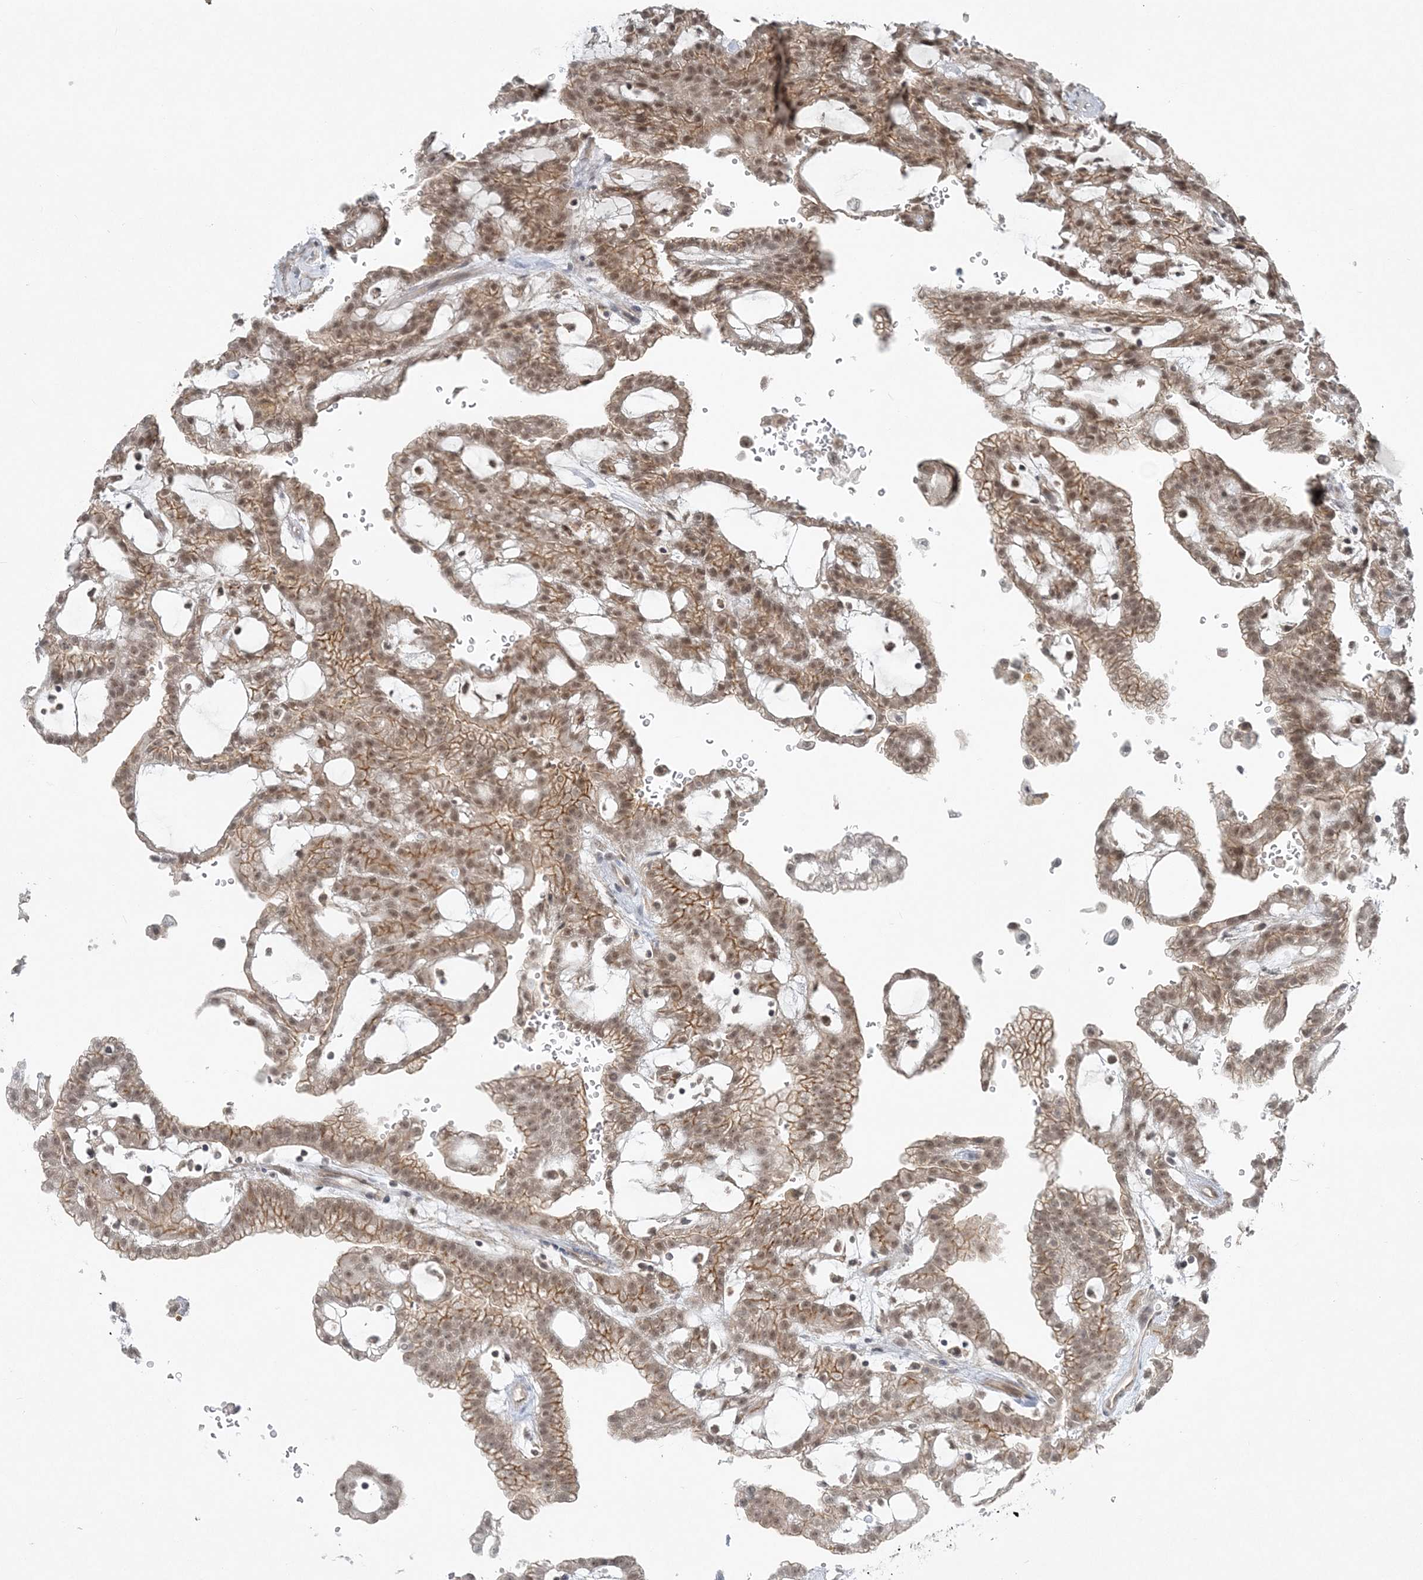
{"staining": {"intensity": "moderate", "quantity": ">75%", "location": "cytoplasmic/membranous,nuclear"}, "tissue": "renal cancer", "cell_type": "Tumor cells", "image_type": "cancer", "snomed": [{"axis": "morphology", "description": "Adenocarcinoma, NOS"}, {"axis": "topography", "description": "Kidney"}], "caption": "IHC histopathology image of human renal cancer stained for a protein (brown), which exhibits medium levels of moderate cytoplasmic/membranous and nuclear positivity in approximately >75% of tumor cells.", "gene": "ATP11A", "patient": {"sex": "male", "age": 63}}